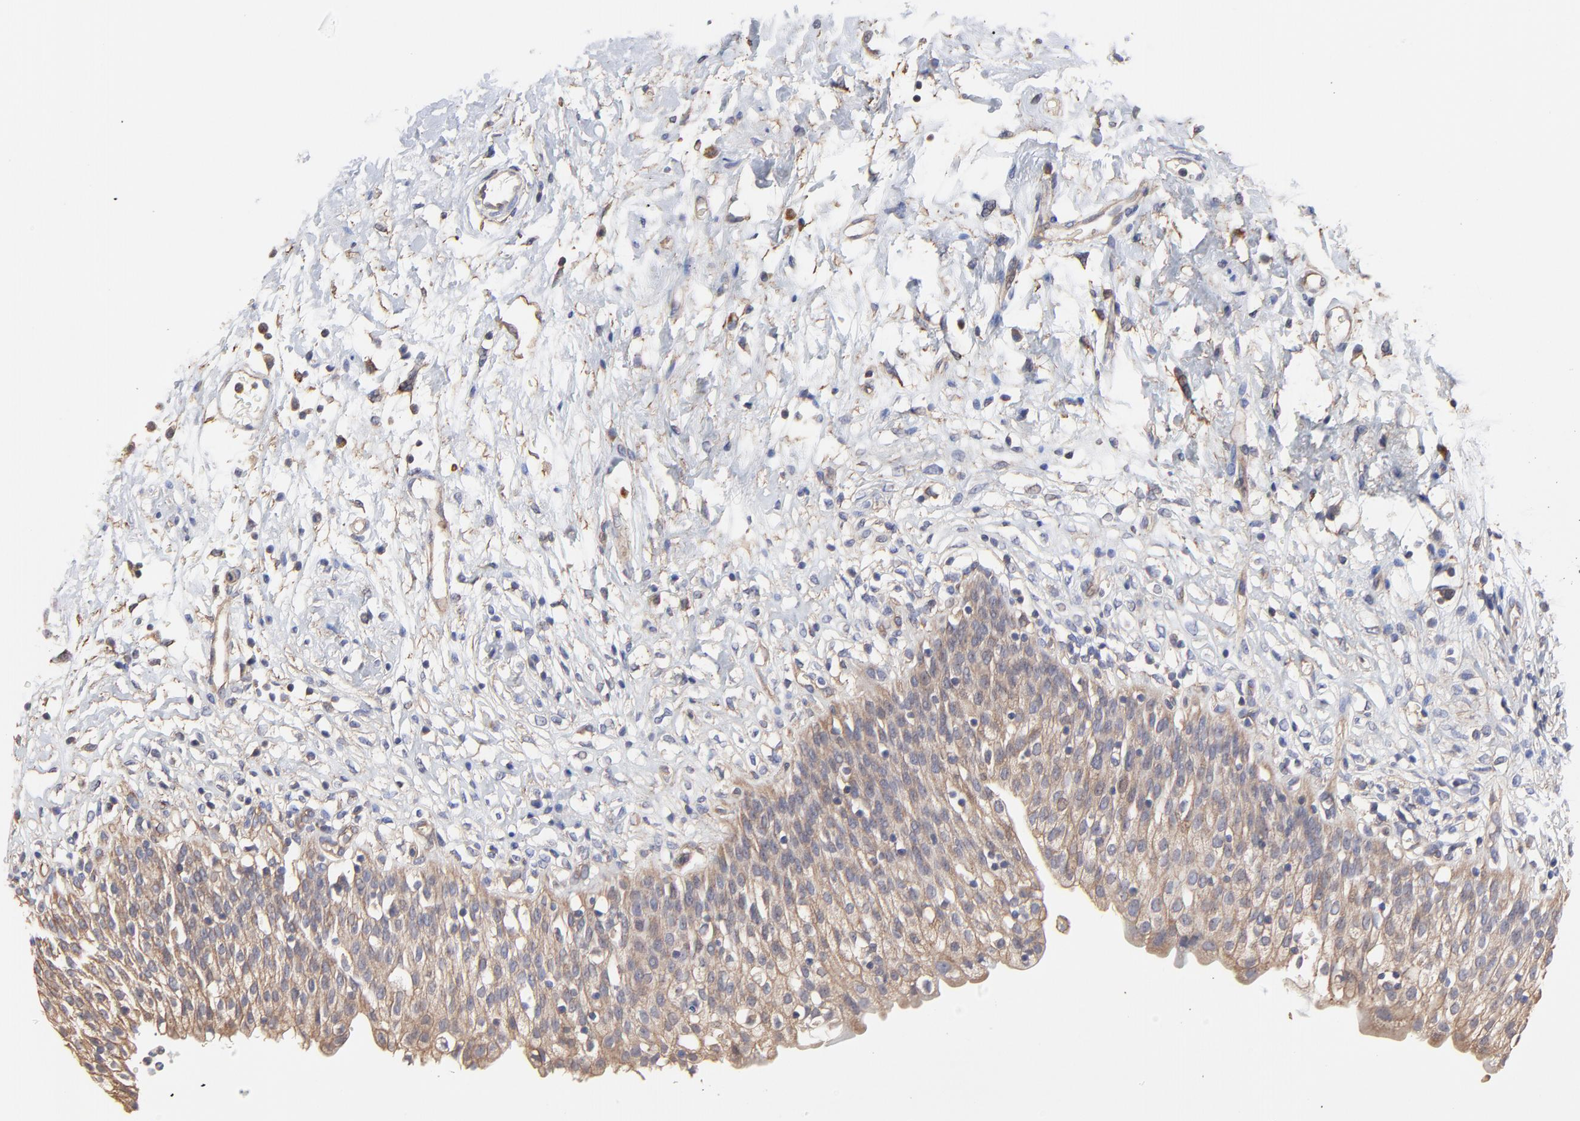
{"staining": {"intensity": "moderate", "quantity": ">75%", "location": "cytoplasmic/membranous"}, "tissue": "urinary bladder", "cell_type": "Urothelial cells", "image_type": "normal", "snomed": [{"axis": "morphology", "description": "Normal tissue, NOS"}, {"axis": "topography", "description": "Urinary bladder"}], "caption": "An IHC histopathology image of benign tissue is shown. Protein staining in brown labels moderate cytoplasmic/membranous positivity in urinary bladder within urothelial cells. (IHC, brightfield microscopy, high magnification).", "gene": "ARMT1", "patient": {"sex": "female", "age": 80}}